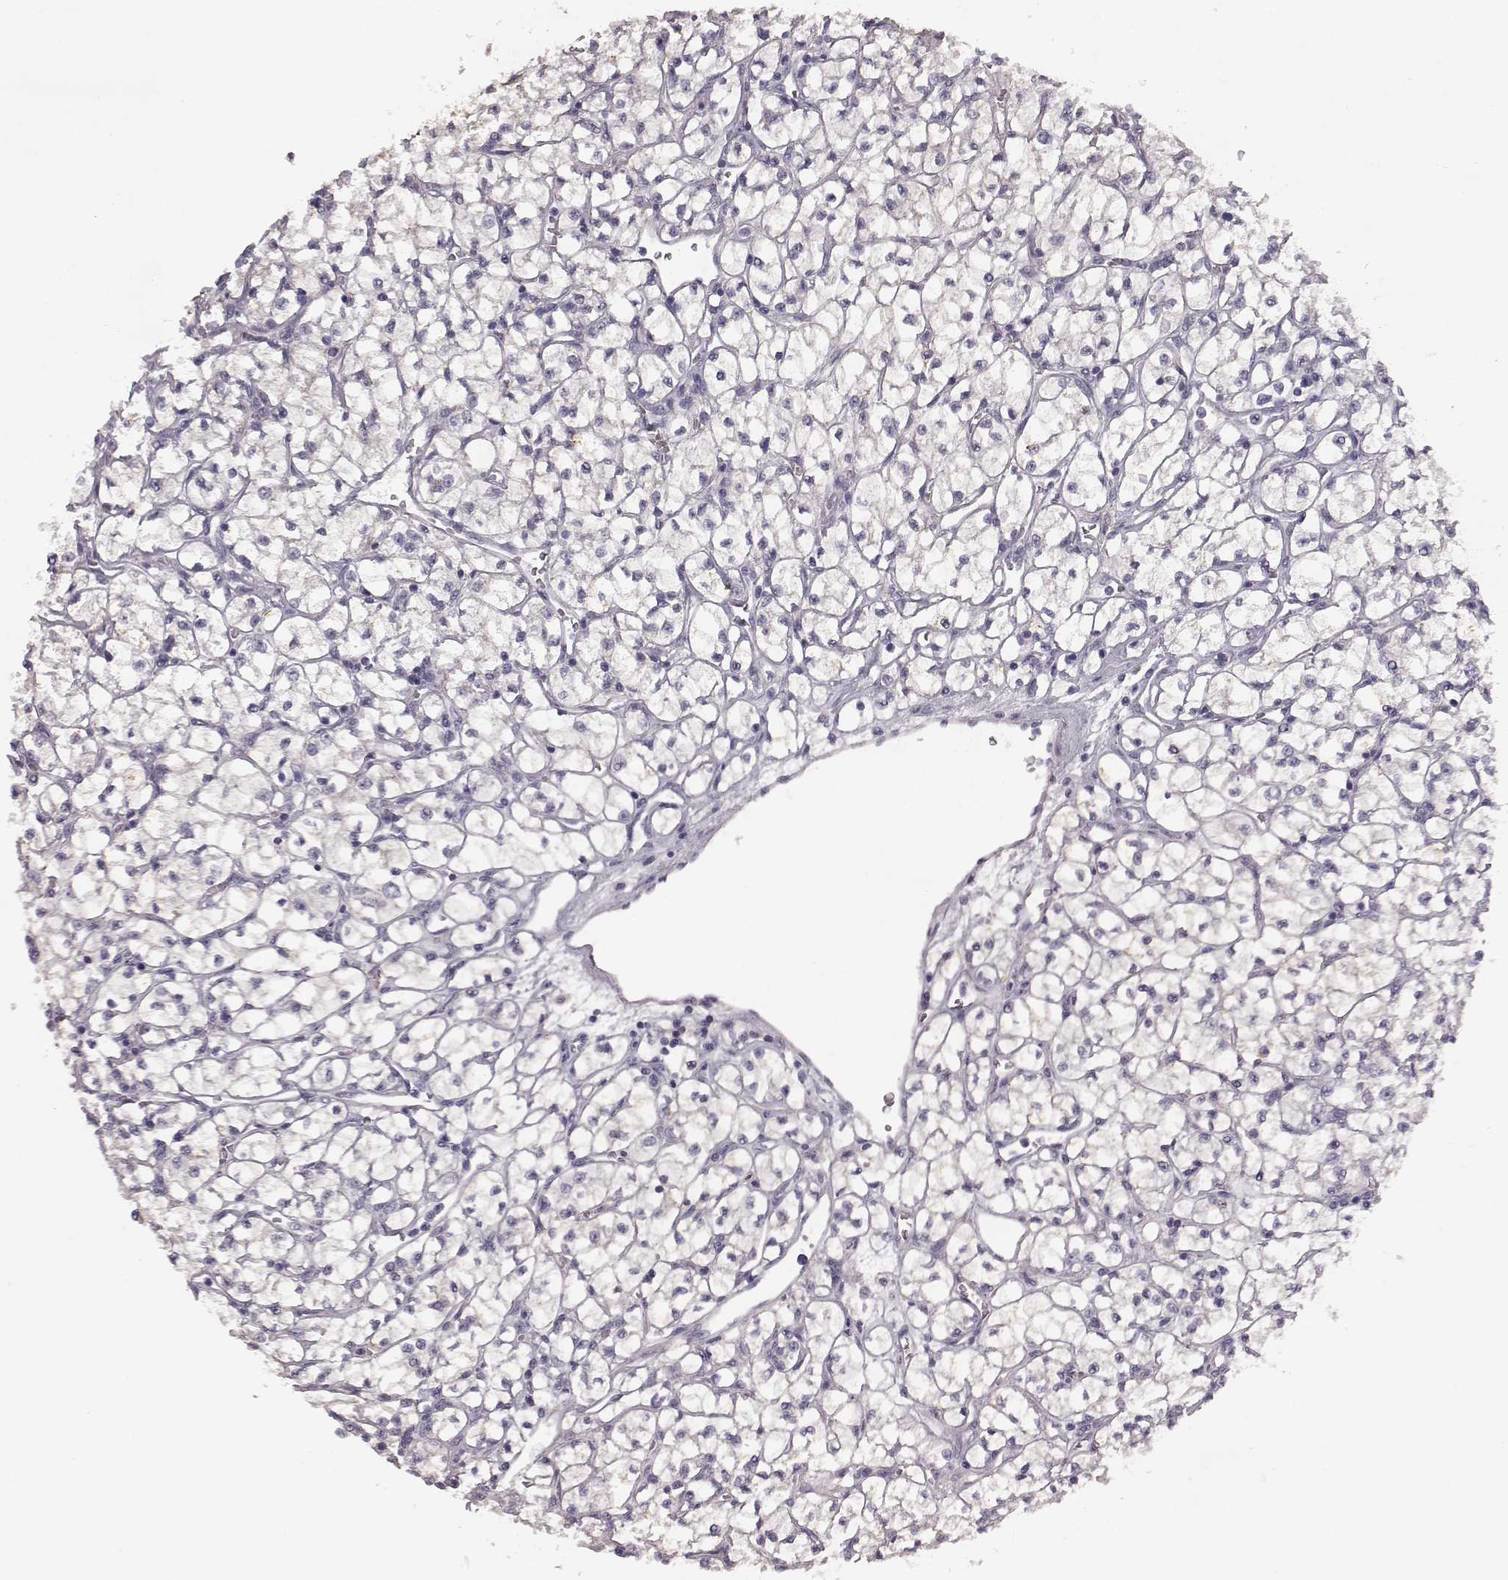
{"staining": {"intensity": "negative", "quantity": "none", "location": "none"}, "tissue": "renal cancer", "cell_type": "Tumor cells", "image_type": "cancer", "snomed": [{"axis": "morphology", "description": "Adenocarcinoma, NOS"}, {"axis": "topography", "description": "Kidney"}], "caption": "Human renal adenocarcinoma stained for a protein using immunohistochemistry (IHC) shows no positivity in tumor cells.", "gene": "SPAG17", "patient": {"sex": "female", "age": 64}}